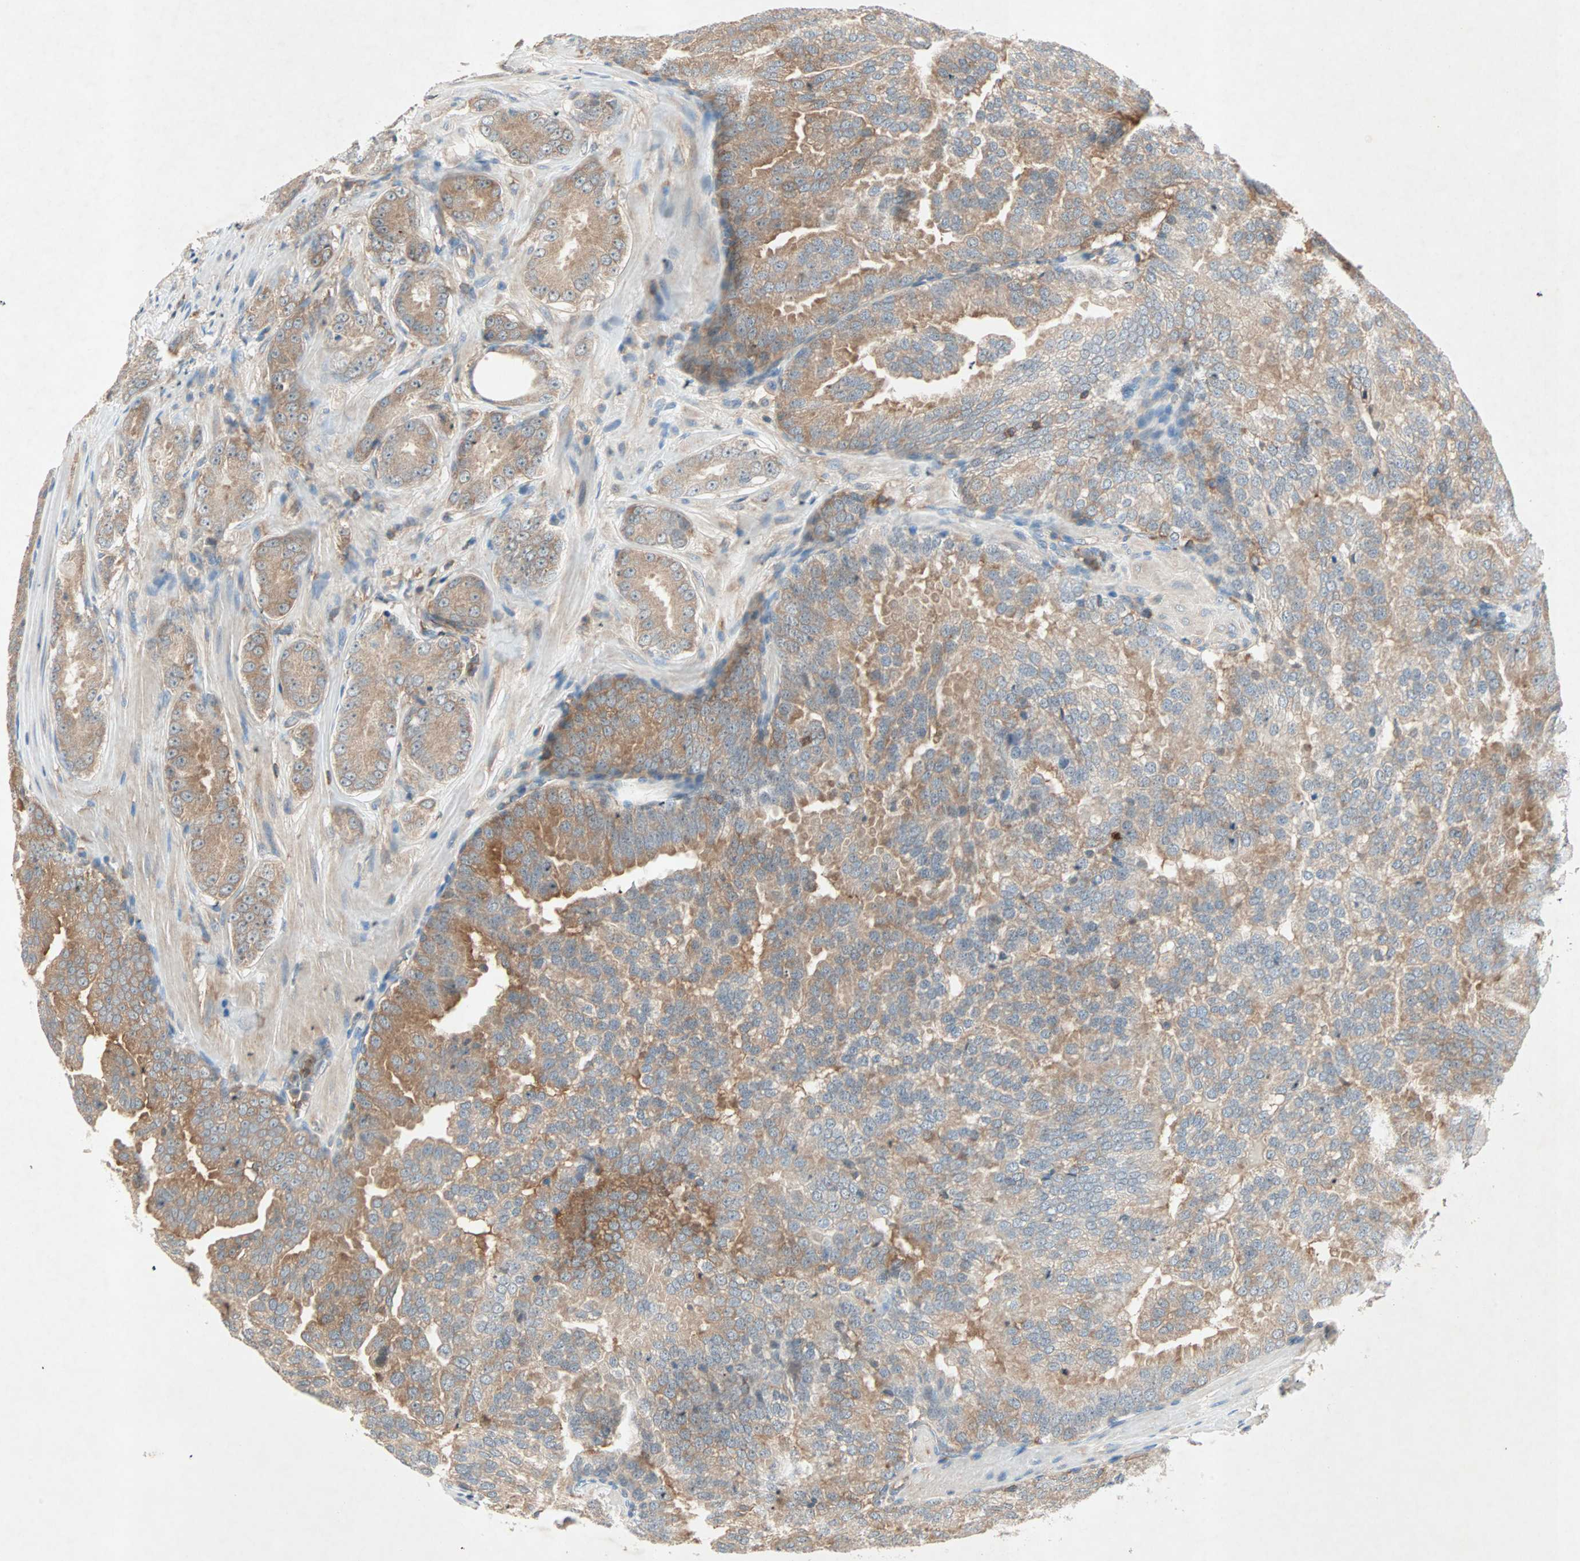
{"staining": {"intensity": "moderate", "quantity": ">75%", "location": "cytoplasmic/membranous"}, "tissue": "prostate cancer", "cell_type": "Tumor cells", "image_type": "cancer", "snomed": [{"axis": "morphology", "description": "Adenocarcinoma, High grade"}, {"axis": "topography", "description": "Prostate"}], "caption": "The micrograph shows a brown stain indicating the presence of a protein in the cytoplasmic/membranous of tumor cells in prostate adenocarcinoma (high-grade).", "gene": "TEC", "patient": {"sex": "male", "age": 64}}